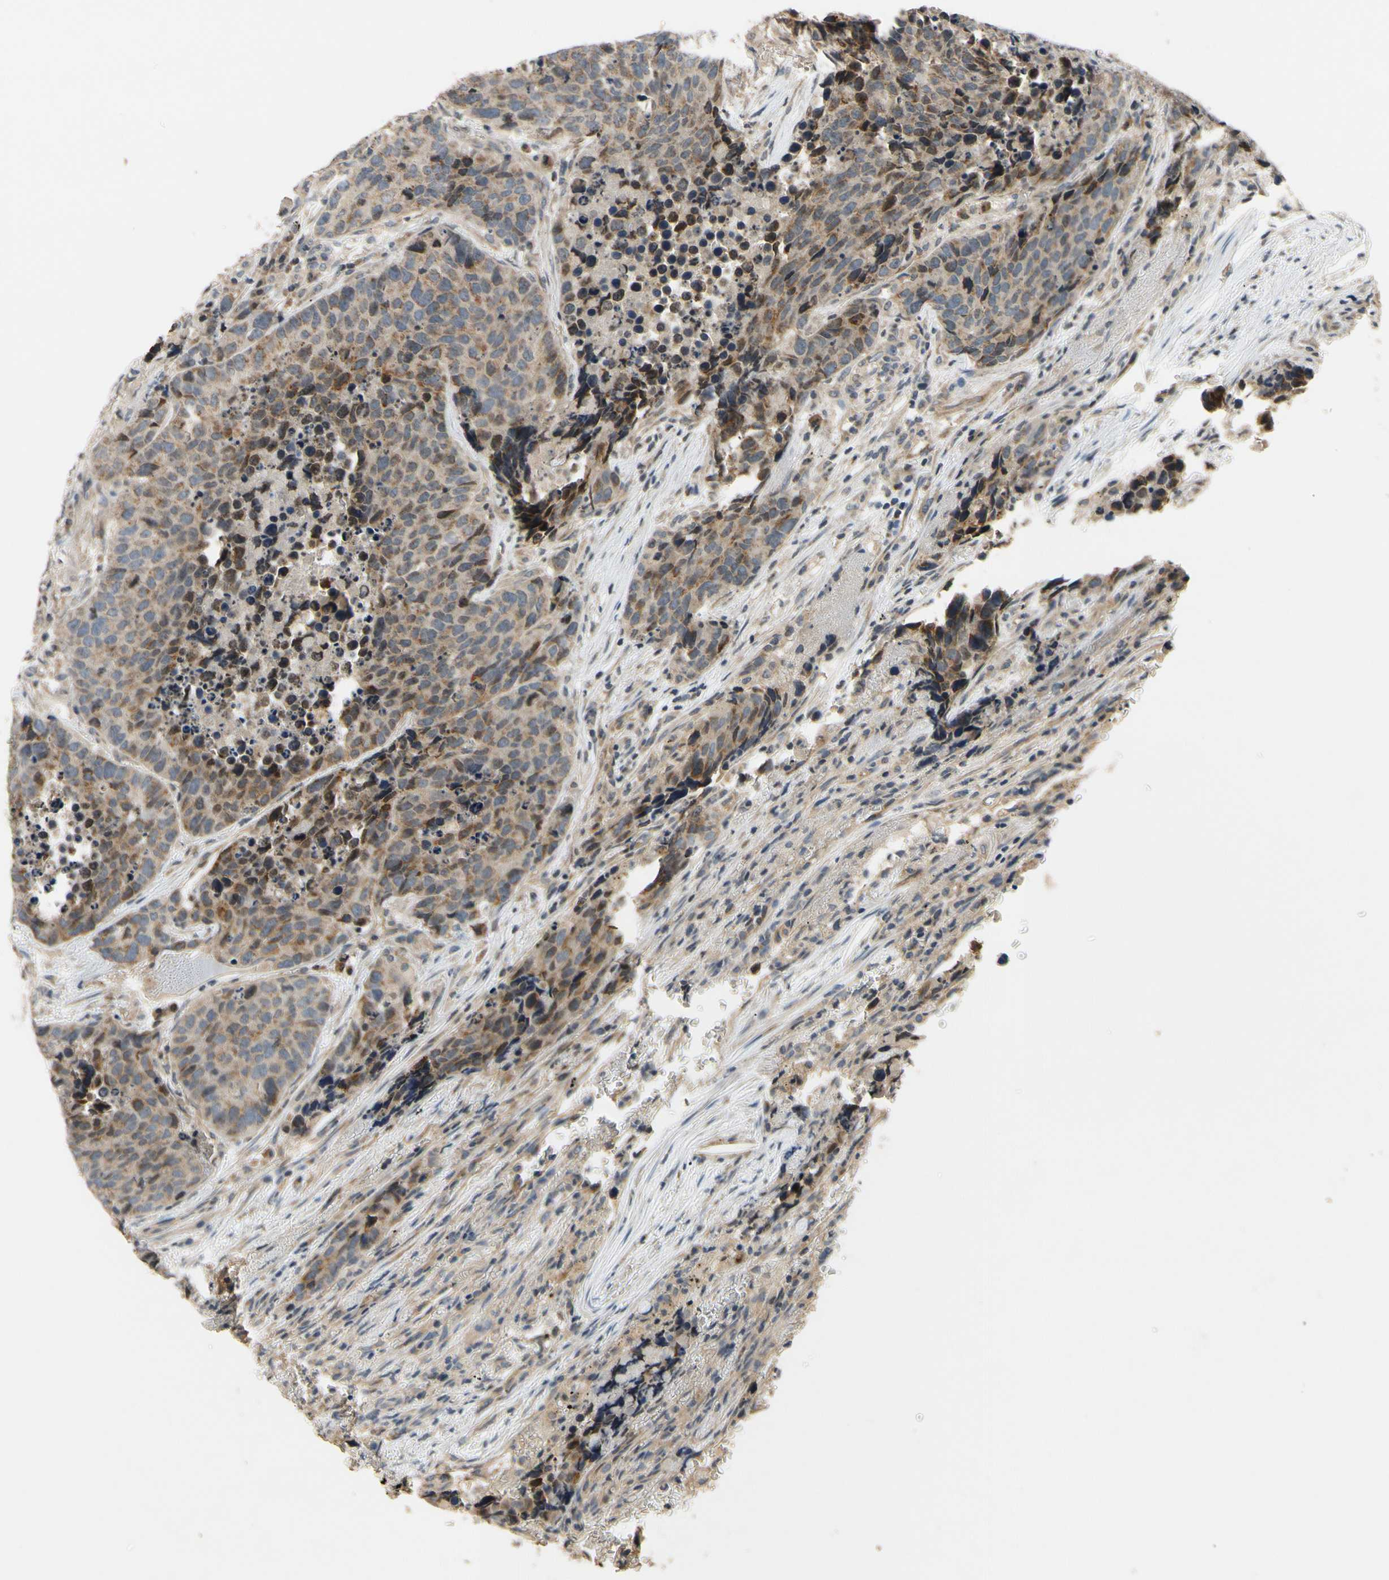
{"staining": {"intensity": "weak", "quantity": ">75%", "location": "cytoplasmic/membranous"}, "tissue": "carcinoid", "cell_type": "Tumor cells", "image_type": "cancer", "snomed": [{"axis": "morphology", "description": "Carcinoid, malignant, NOS"}, {"axis": "topography", "description": "Lung"}], "caption": "Protein staining reveals weak cytoplasmic/membranous expression in approximately >75% of tumor cells in carcinoid (malignant). (DAB (3,3'-diaminobenzidine) = brown stain, brightfield microscopy at high magnification).", "gene": "ALKBH3", "patient": {"sex": "male", "age": 60}}